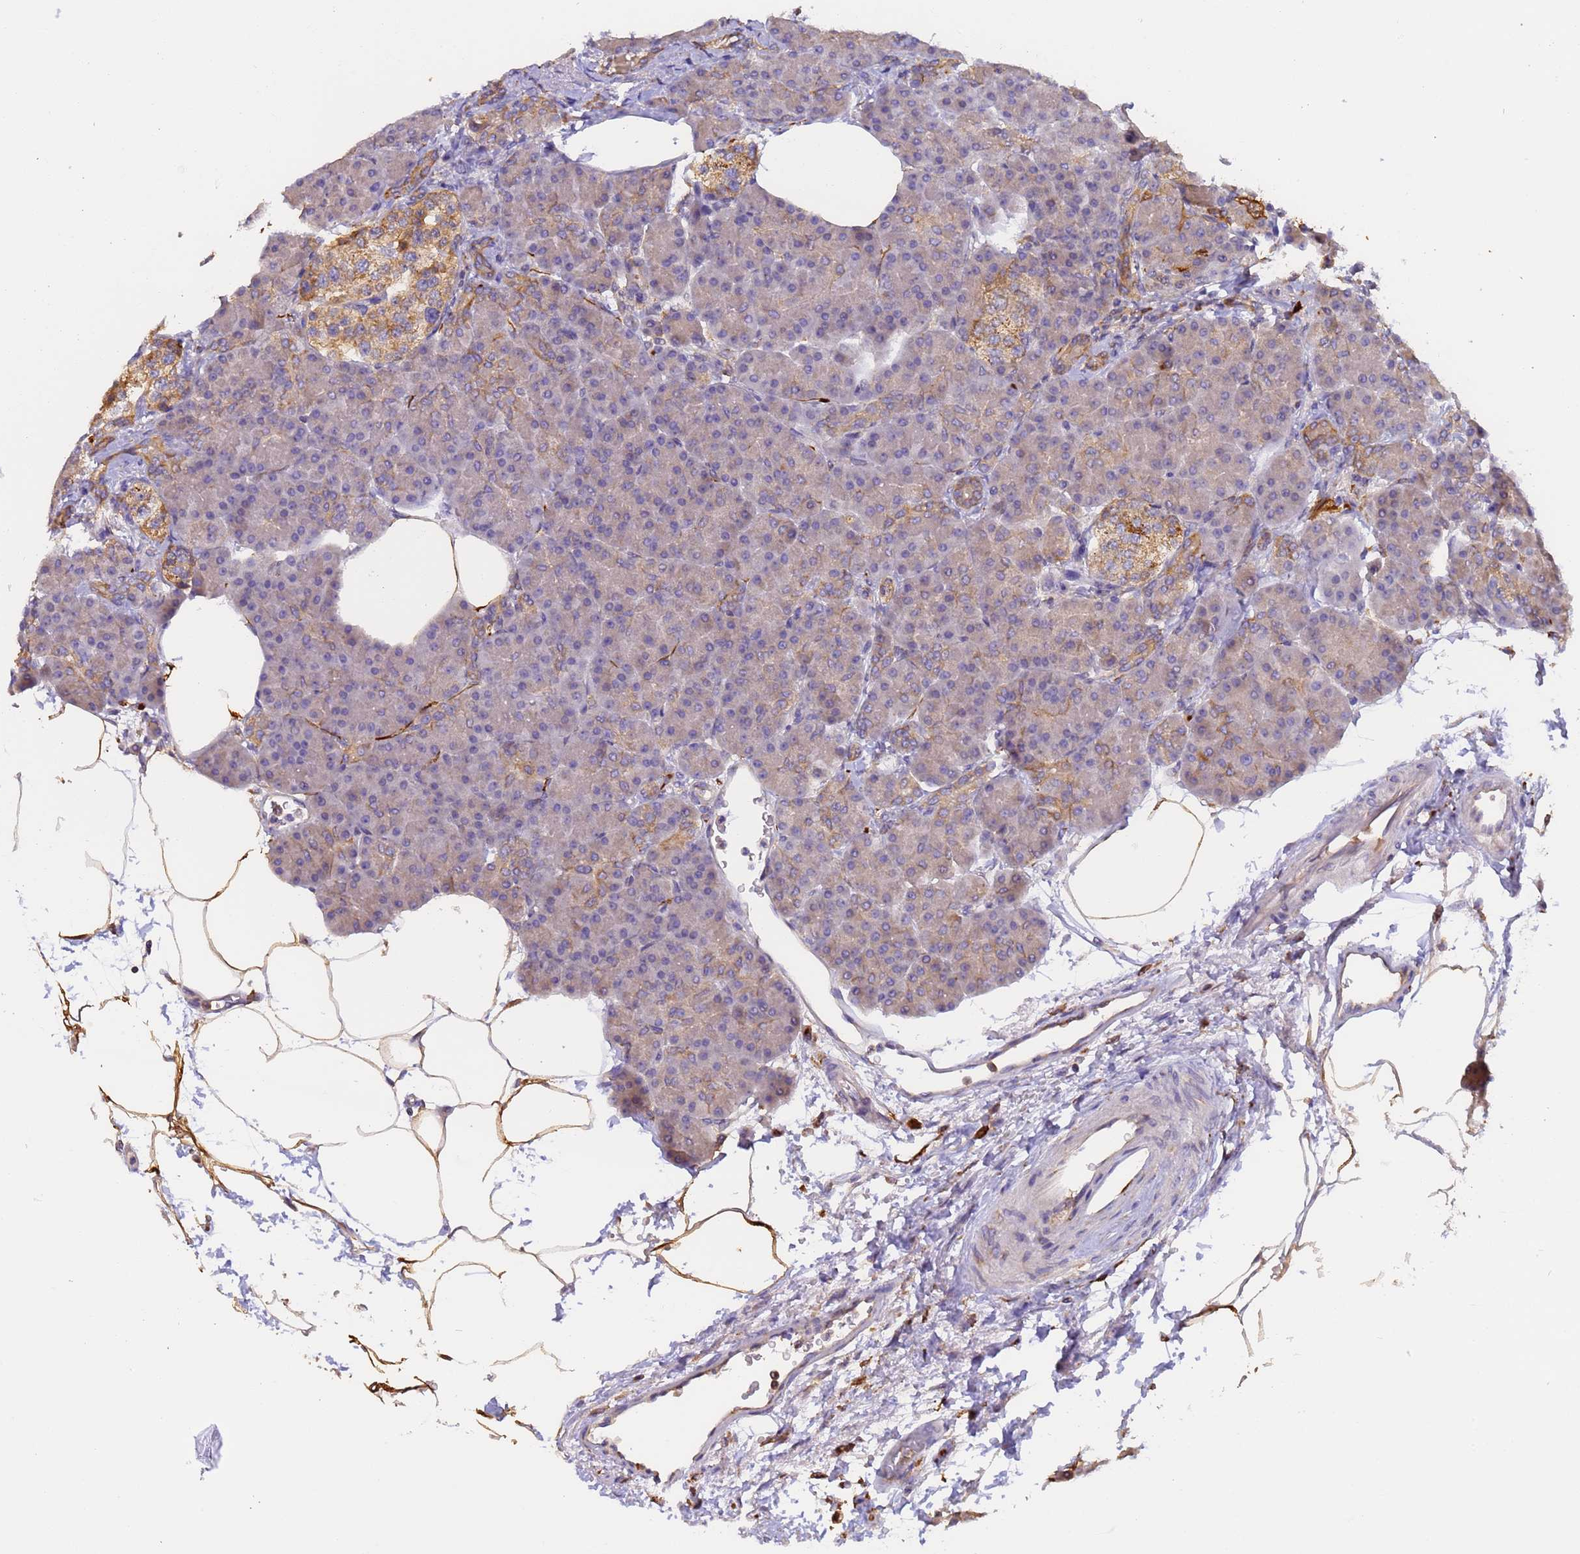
{"staining": {"intensity": "moderate", "quantity": "<25%", "location": "cytoplasmic/membranous"}, "tissue": "pancreas", "cell_type": "Exocrine glandular cells", "image_type": "normal", "snomed": [{"axis": "morphology", "description": "Normal tissue, NOS"}, {"axis": "topography", "description": "Pancreas"}], "caption": "Protein analysis of unremarkable pancreas shows moderate cytoplasmic/membranous expression in approximately <25% of exocrine glandular cells.", "gene": "M6PR", "patient": {"sex": "female", "age": 70}}